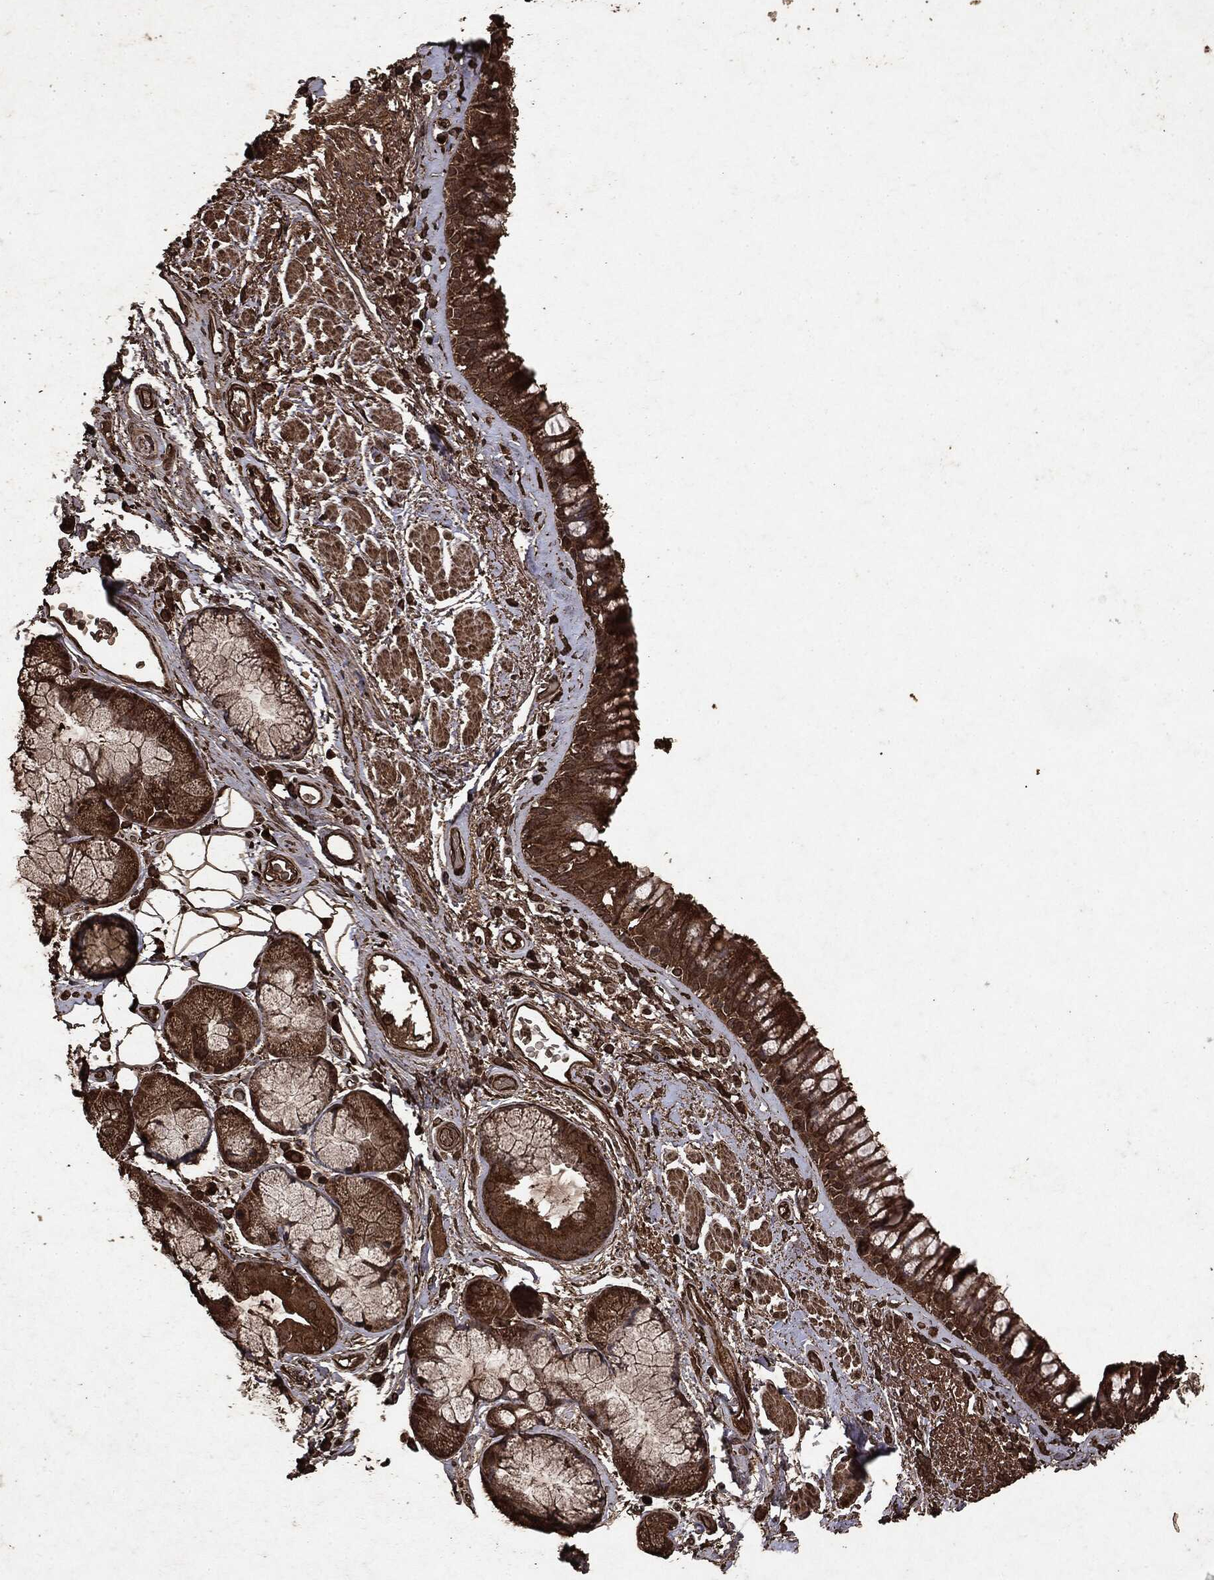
{"staining": {"intensity": "strong", "quantity": ">75%", "location": "cytoplasmic/membranous"}, "tissue": "bronchus", "cell_type": "Respiratory epithelial cells", "image_type": "normal", "snomed": [{"axis": "morphology", "description": "Normal tissue, NOS"}, {"axis": "topography", "description": "Bronchus"}], "caption": "Approximately >75% of respiratory epithelial cells in benign bronchus show strong cytoplasmic/membranous protein positivity as visualized by brown immunohistochemical staining.", "gene": "ARAF", "patient": {"sex": "male", "age": 82}}